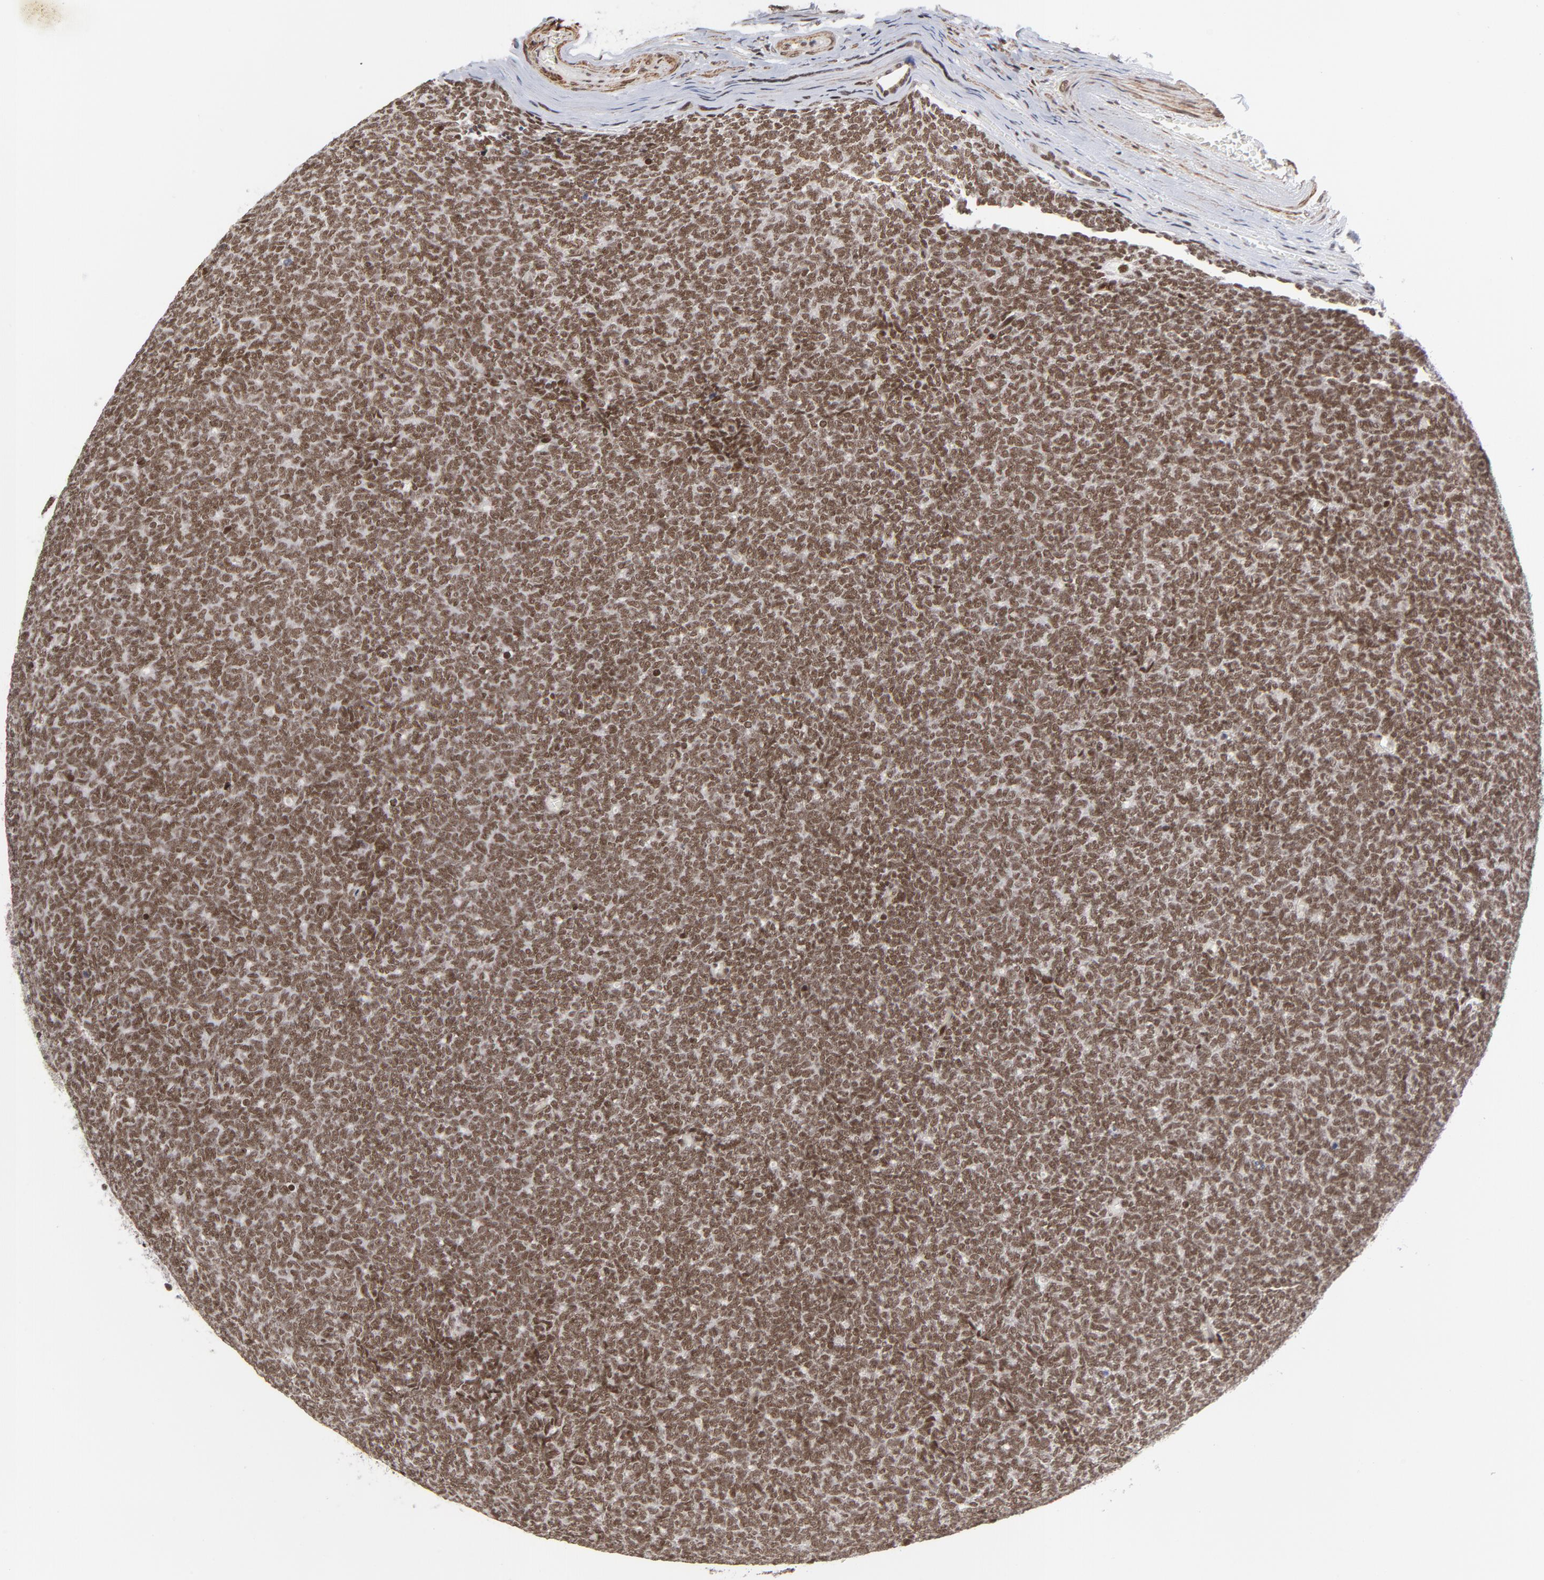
{"staining": {"intensity": "strong", "quantity": ">75%", "location": "nuclear"}, "tissue": "renal cancer", "cell_type": "Tumor cells", "image_type": "cancer", "snomed": [{"axis": "morphology", "description": "Neoplasm, malignant, NOS"}, {"axis": "topography", "description": "Kidney"}], "caption": "Immunohistochemical staining of renal cancer (malignant neoplasm) reveals strong nuclear protein expression in approximately >75% of tumor cells.", "gene": "CTCF", "patient": {"sex": "male", "age": 28}}